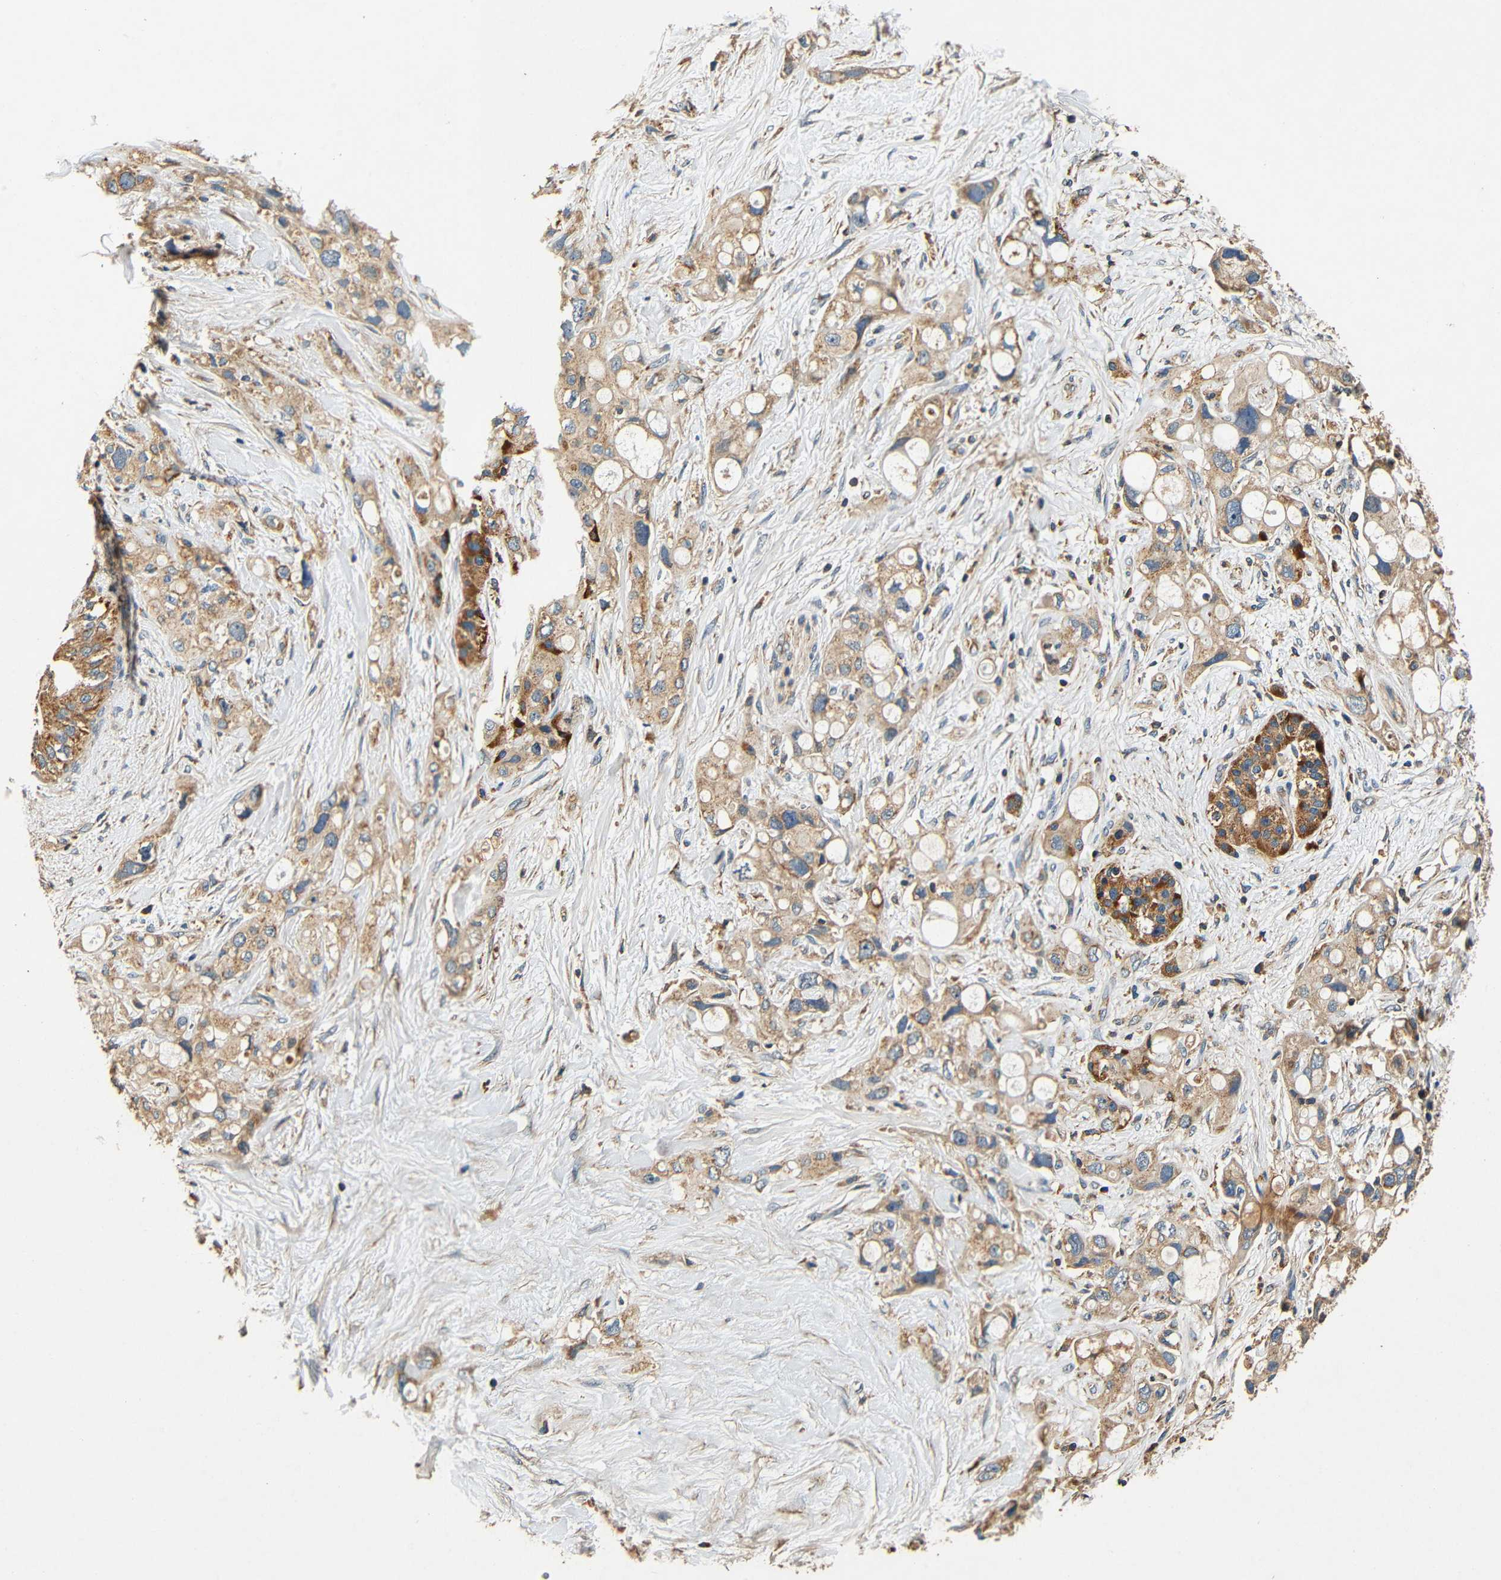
{"staining": {"intensity": "moderate", "quantity": ">75%", "location": "cytoplasmic/membranous"}, "tissue": "pancreatic cancer", "cell_type": "Tumor cells", "image_type": "cancer", "snomed": [{"axis": "morphology", "description": "Adenocarcinoma, NOS"}, {"axis": "topography", "description": "Pancreas"}], "caption": "High-power microscopy captured an immunohistochemistry (IHC) photomicrograph of pancreatic cancer, revealing moderate cytoplasmic/membranous expression in approximately >75% of tumor cells.", "gene": "MTX1", "patient": {"sex": "female", "age": 56}}